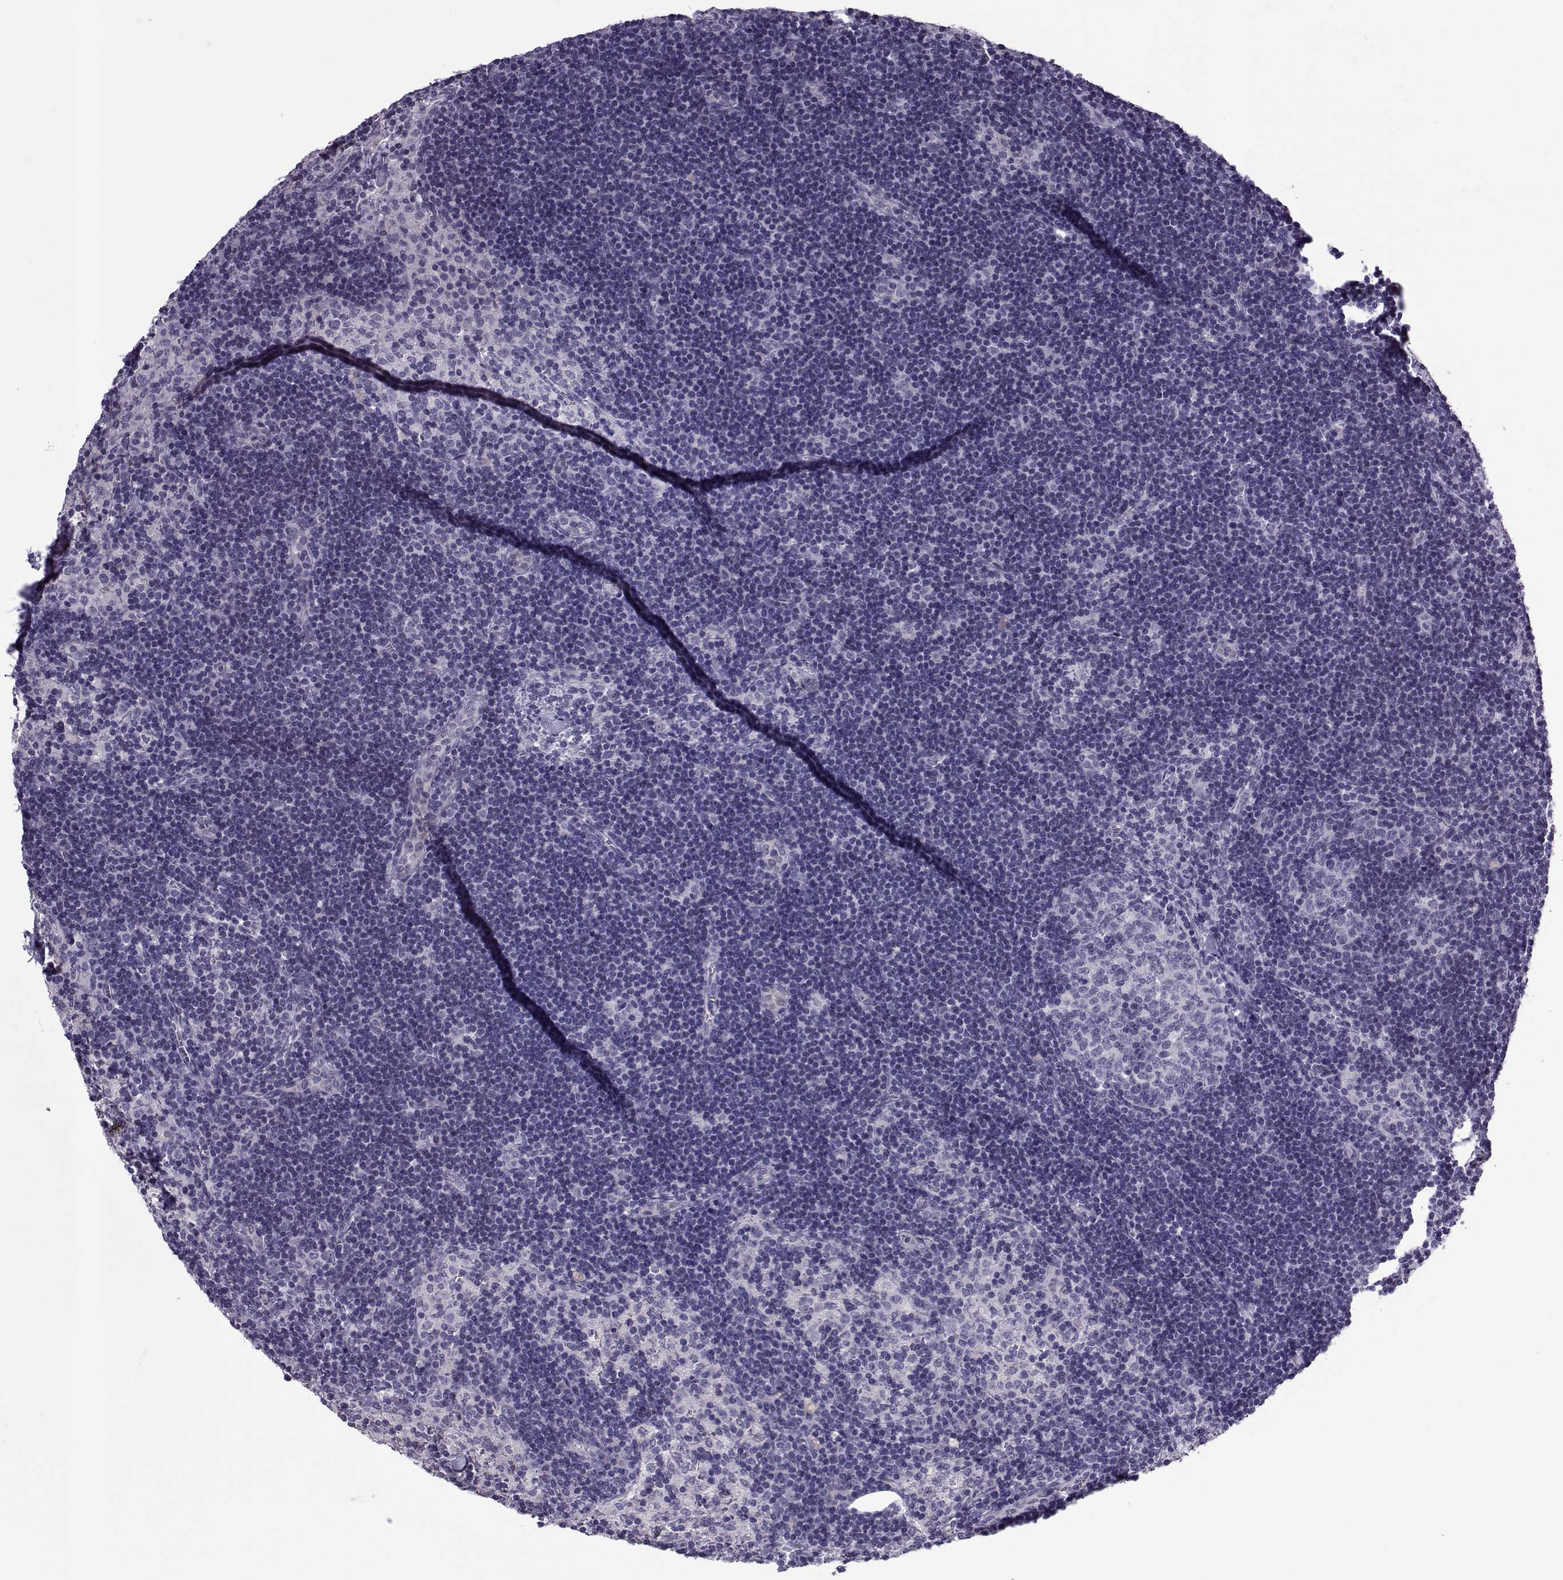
{"staining": {"intensity": "negative", "quantity": "none", "location": "none"}, "tissue": "lymph node", "cell_type": "Germinal center cells", "image_type": "normal", "snomed": [{"axis": "morphology", "description": "Normal tissue, NOS"}, {"axis": "topography", "description": "Lymph node"}], "caption": "DAB immunohistochemical staining of normal human lymph node shows no significant expression in germinal center cells. (Stains: DAB IHC with hematoxylin counter stain, Microscopy: brightfield microscopy at high magnification).", "gene": "ASRGL1", "patient": {"sex": "female", "age": 52}}